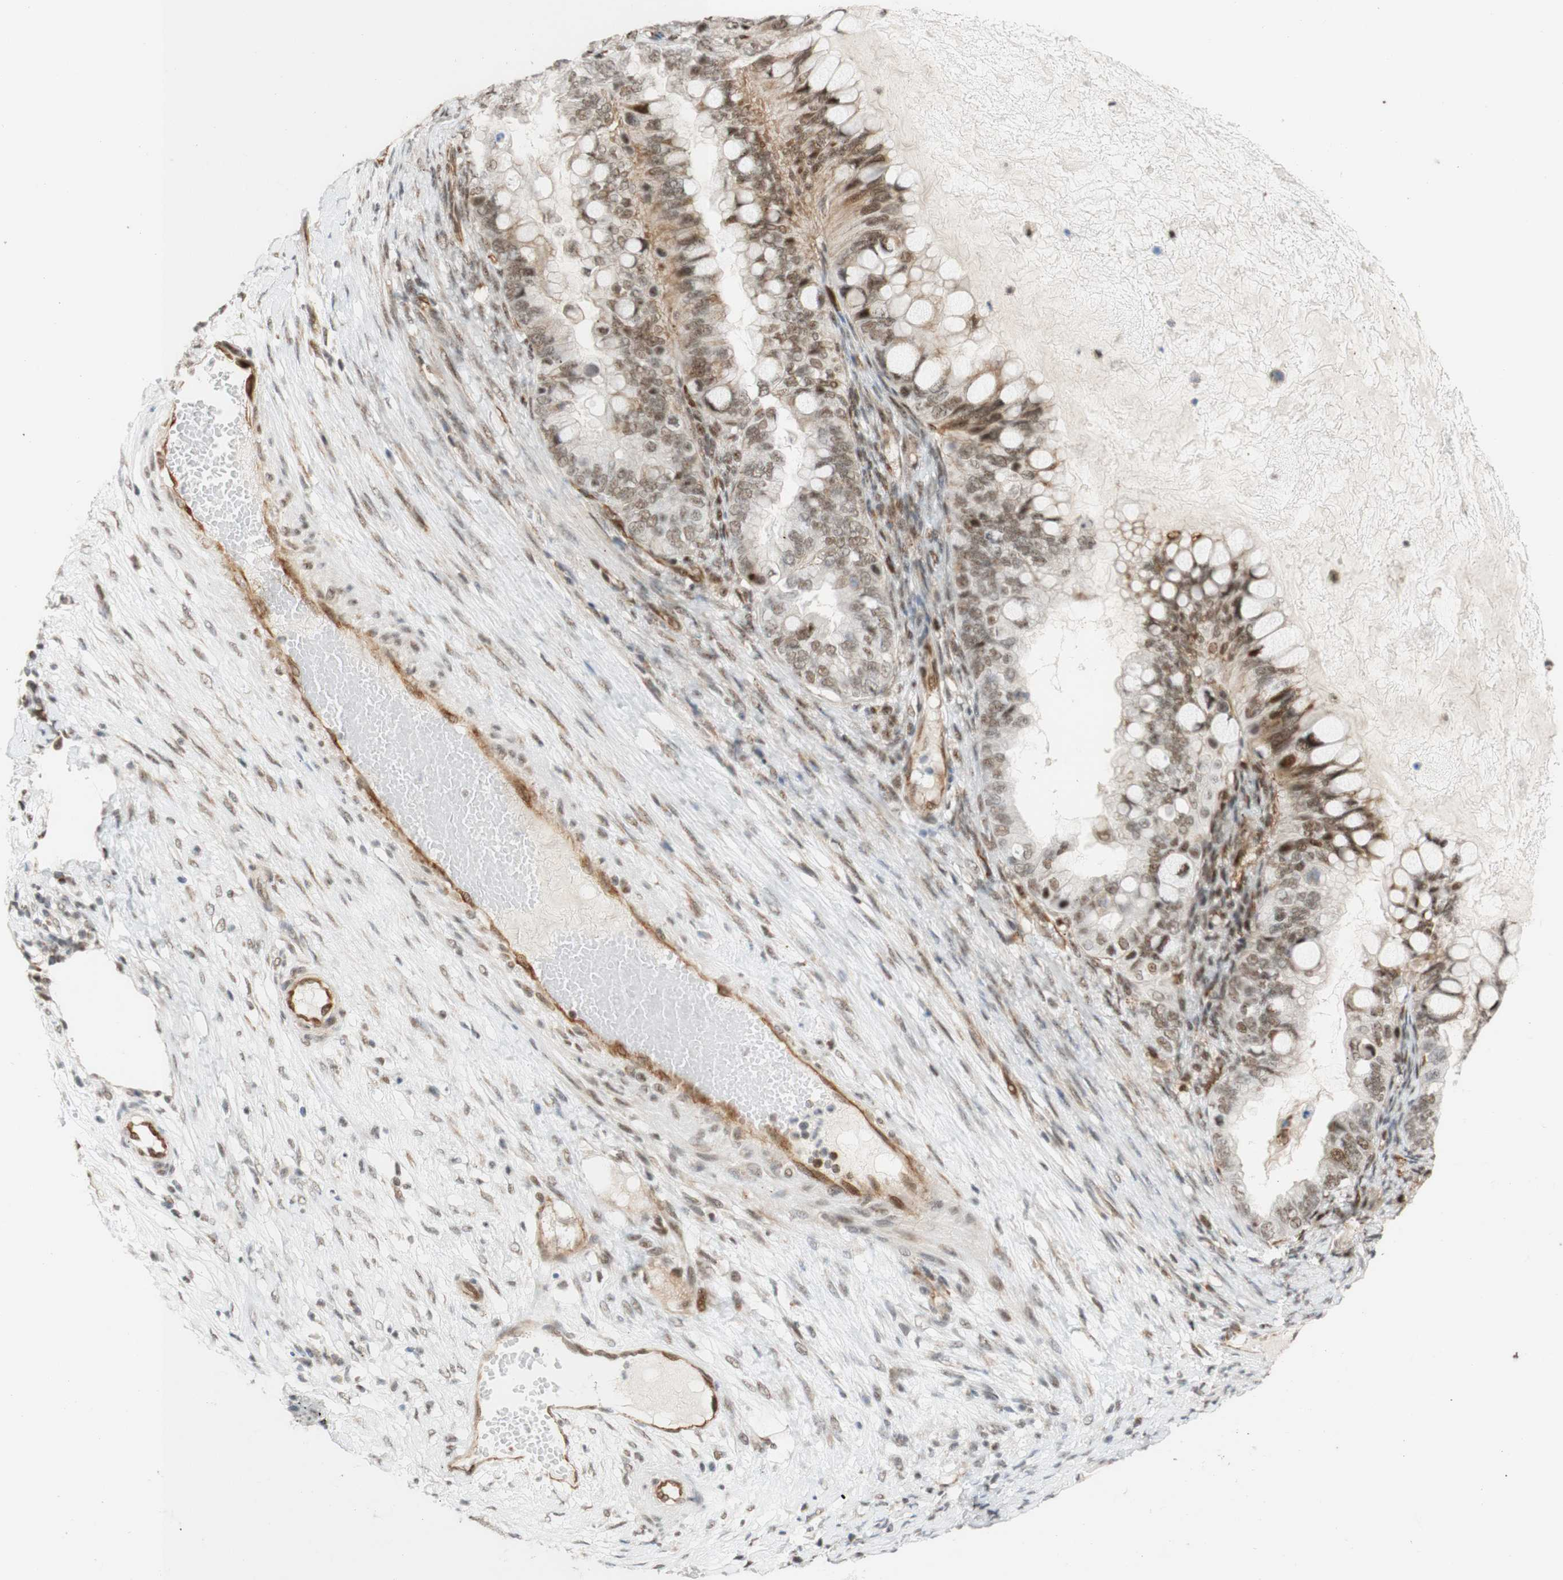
{"staining": {"intensity": "weak", "quantity": ">75%", "location": "cytoplasmic/membranous,nuclear"}, "tissue": "ovarian cancer", "cell_type": "Tumor cells", "image_type": "cancer", "snomed": [{"axis": "morphology", "description": "Cystadenocarcinoma, mucinous, NOS"}, {"axis": "topography", "description": "Ovary"}], "caption": "A brown stain labels weak cytoplasmic/membranous and nuclear staining of a protein in mucinous cystadenocarcinoma (ovarian) tumor cells.", "gene": "SAP18", "patient": {"sex": "female", "age": 80}}